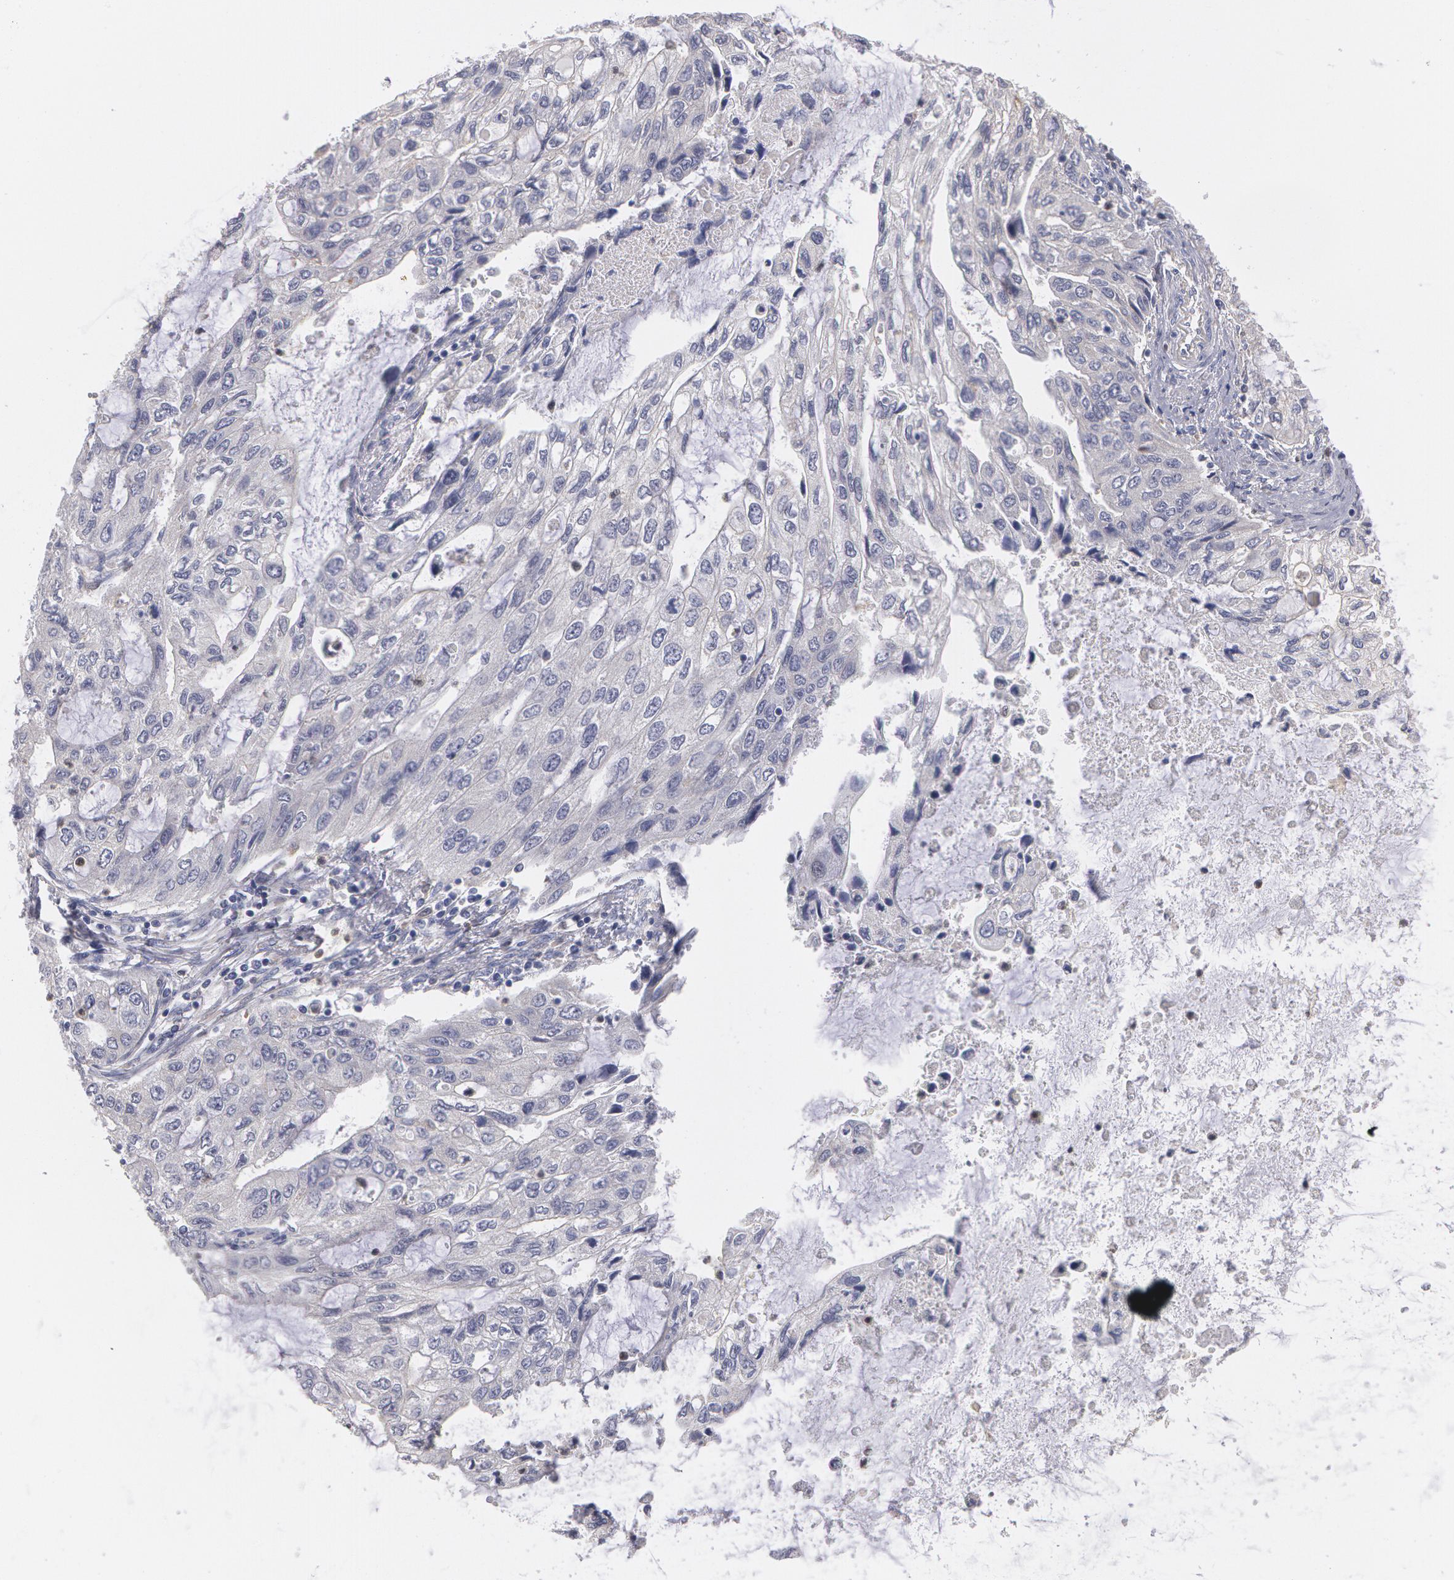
{"staining": {"intensity": "weak", "quantity": "<25%", "location": "cytoplasmic/membranous"}, "tissue": "stomach cancer", "cell_type": "Tumor cells", "image_type": "cancer", "snomed": [{"axis": "morphology", "description": "Adenocarcinoma, NOS"}, {"axis": "topography", "description": "Stomach, upper"}], "caption": "Stomach cancer was stained to show a protein in brown. There is no significant expression in tumor cells.", "gene": "SYK", "patient": {"sex": "female", "age": 52}}